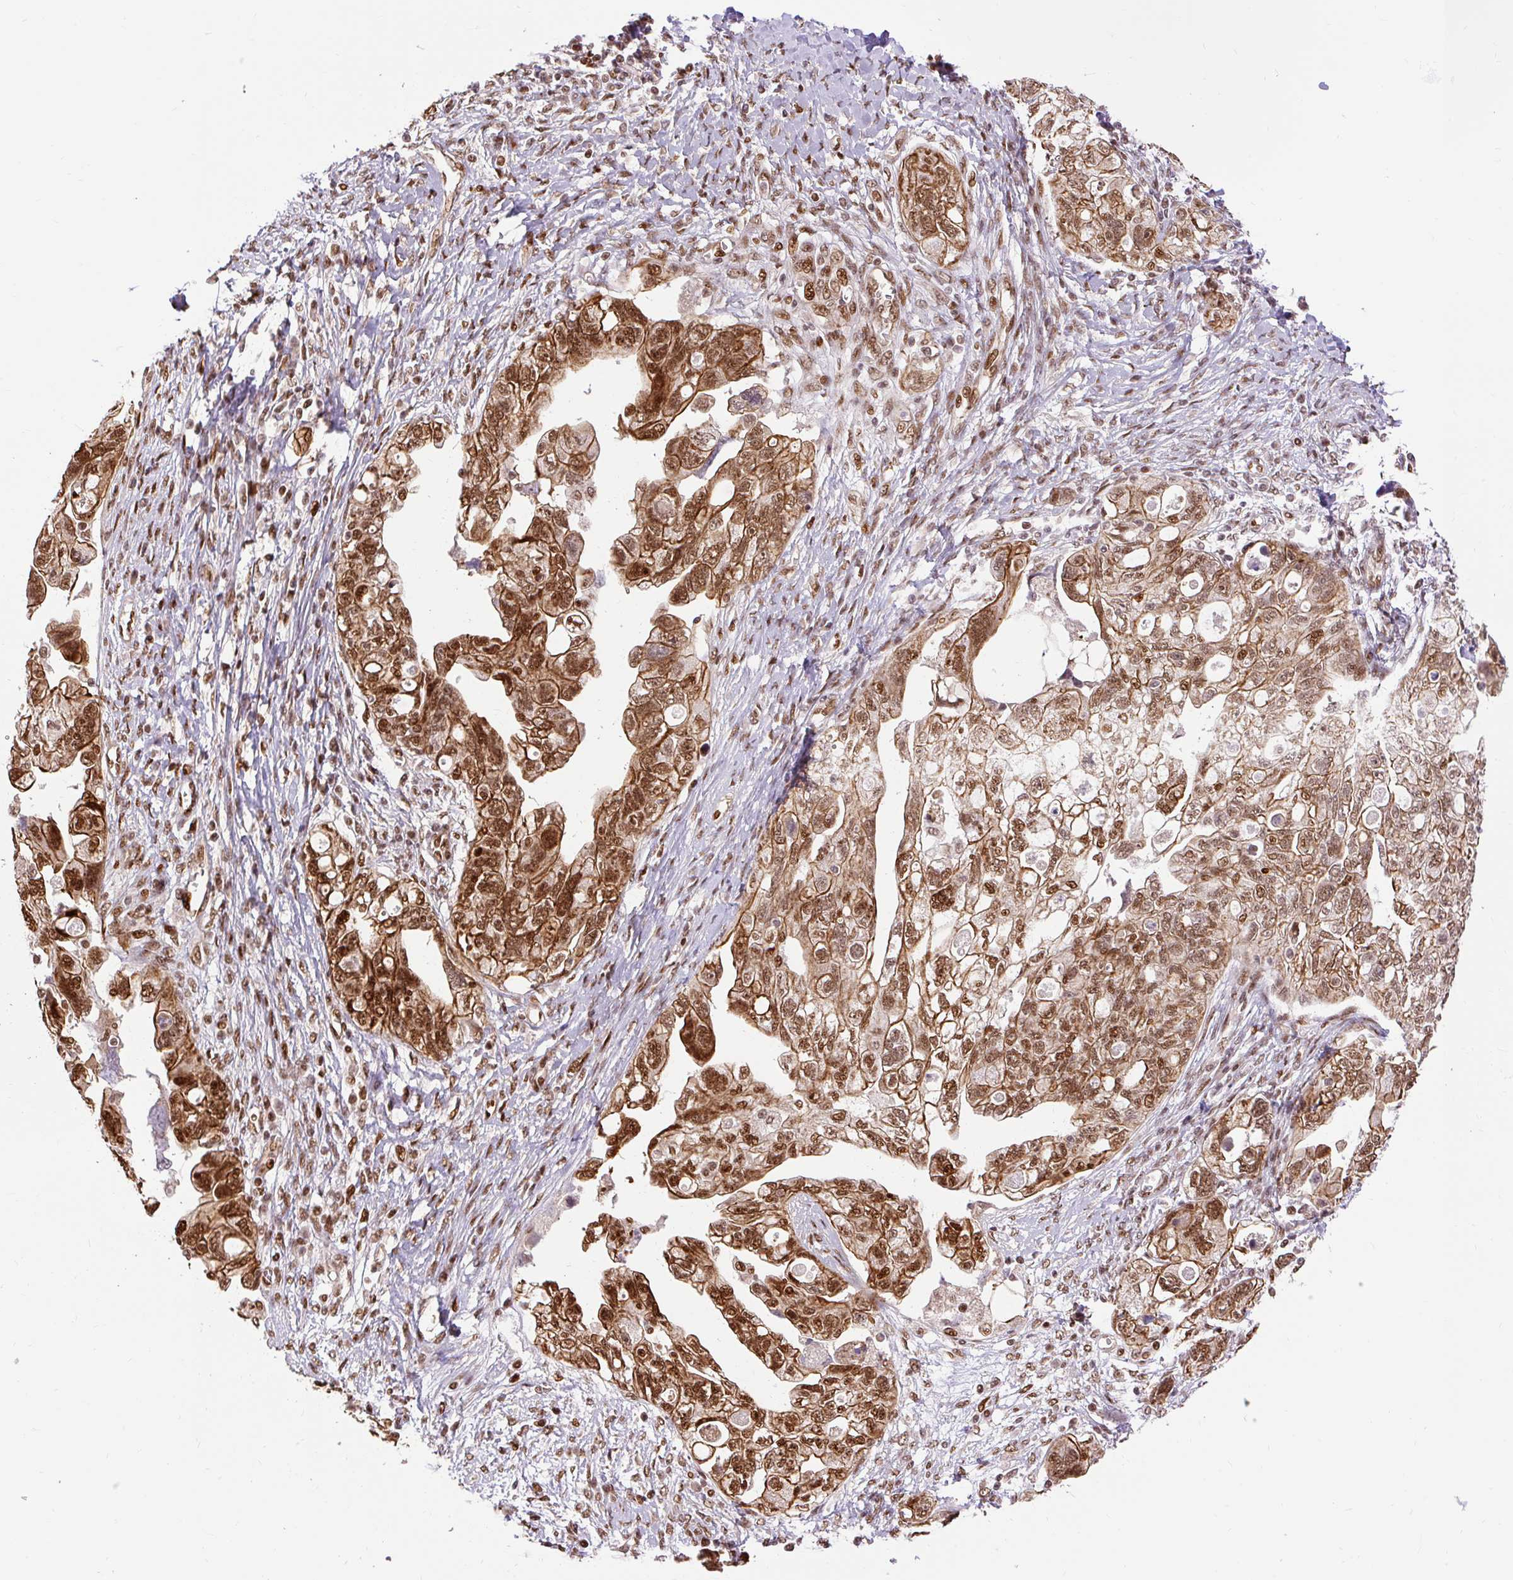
{"staining": {"intensity": "strong", "quantity": ">75%", "location": "cytoplasmic/membranous,nuclear"}, "tissue": "ovarian cancer", "cell_type": "Tumor cells", "image_type": "cancer", "snomed": [{"axis": "morphology", "description": "Carcinoma, NOS"}, {"axis": "morphology", "description": "Cystadenocarcinoma, serous, NOS"}, {"axis": "topography", "description": "Ovary"}], "caption": "Immunohistochemical staining of ovarian cancer (serous cystadenocarcinoma) shows strong cytoplasmic/membranous and nuclear protein positivity in approximately >75% of tumor cells.", "gene": "MECOM", "patient": {"sex": "female", "age": 69}}